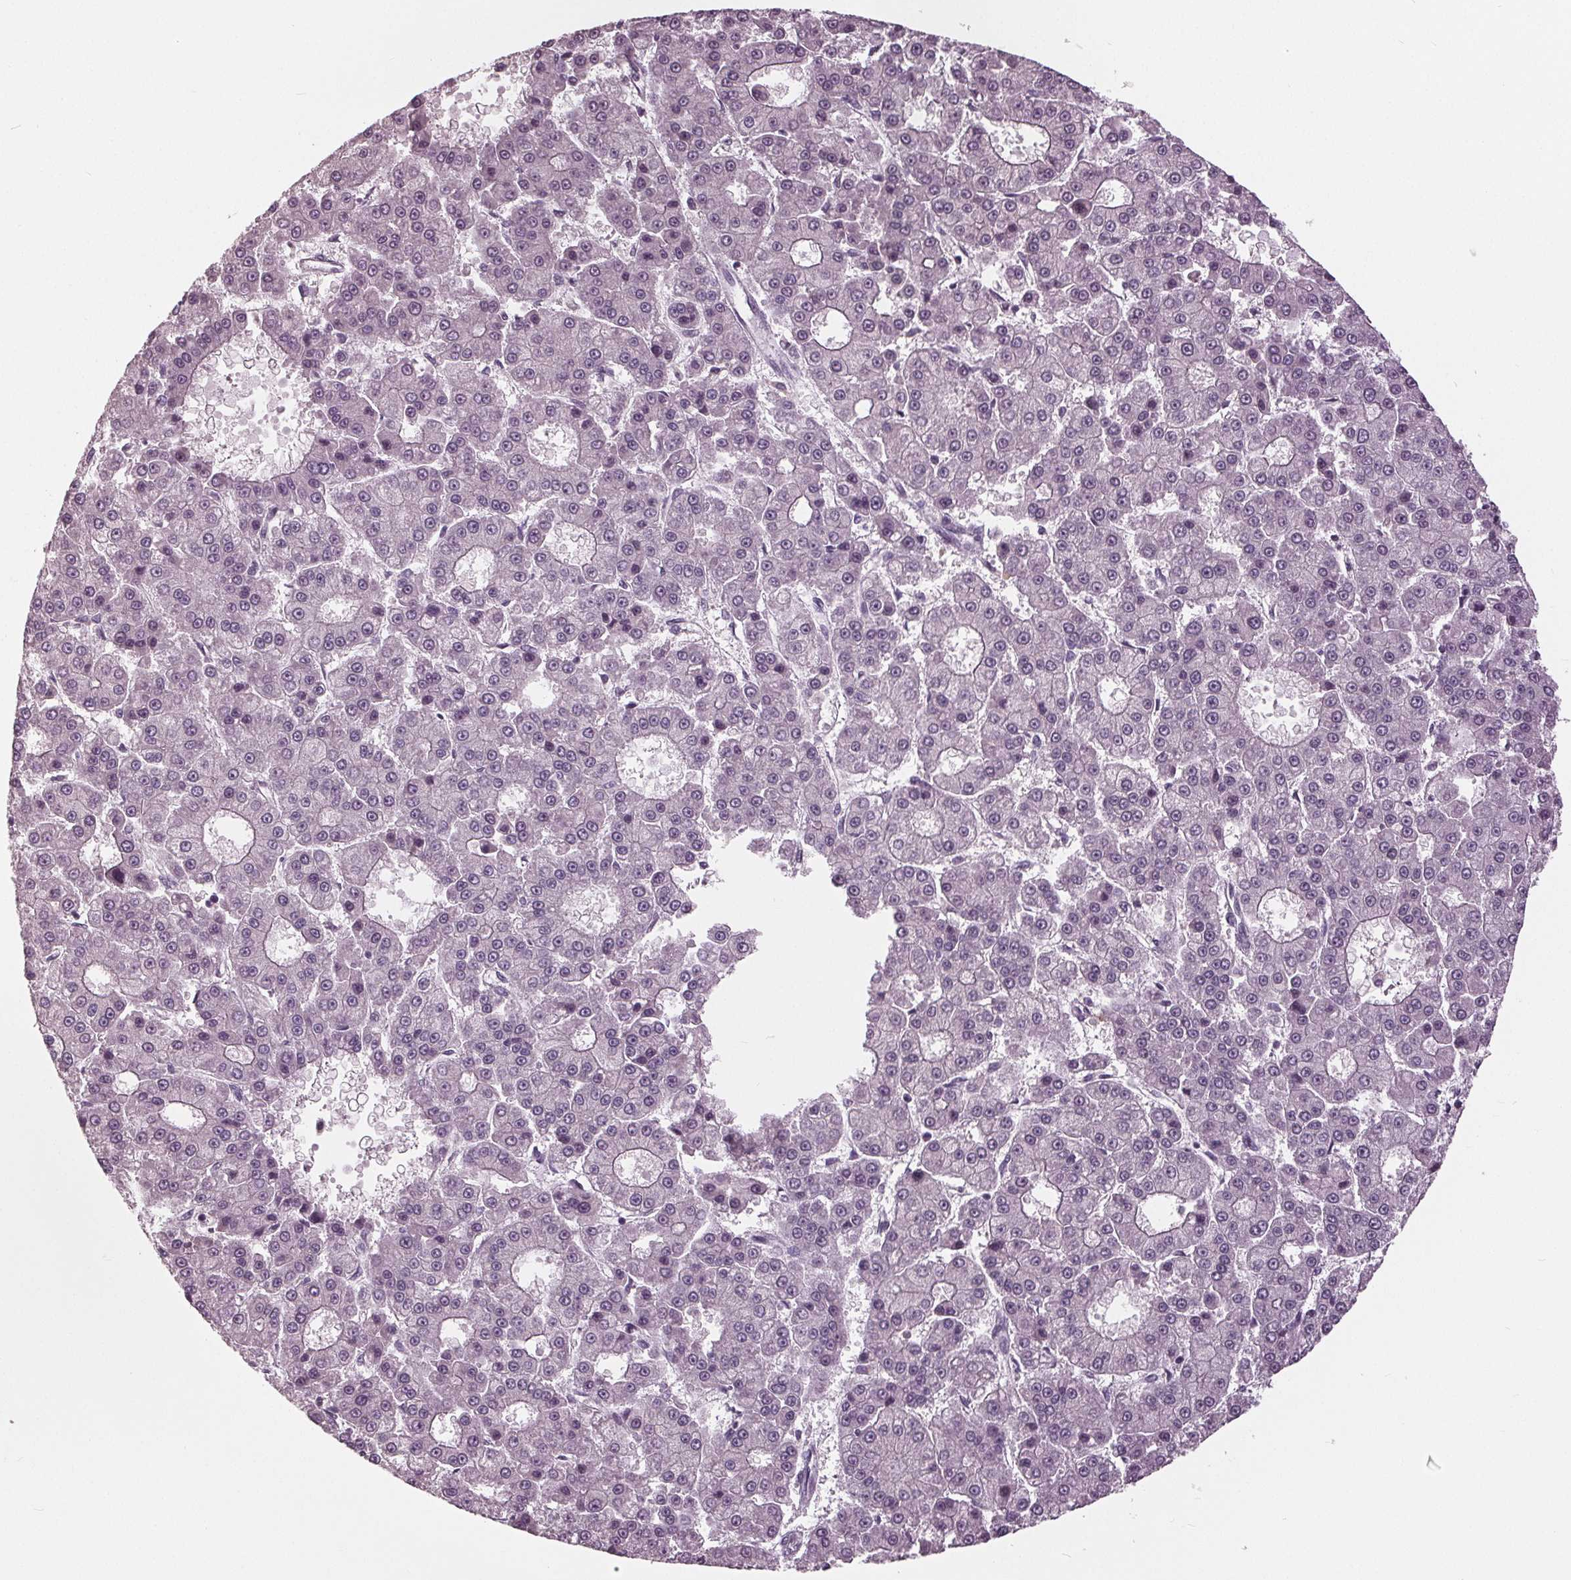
{"staining": {"intensity": "negative", "quantity": "none", "location": "none"}, "tissue": "liver cancer", "cell_type": "Tumor cells", "image_type": "cancer", "snomed": [{"axis": "morphology", "description": "Carcinoma, Hepatocellular, NOS"}, {"axis": "topography", "description": "Liver"}], "caption": "Image shows no protein positivity in tumor cells of liver hepatocellular carcinoma tissue.", "gene": "SIGLEC6", "patient": {"sex": "male", "age": 70}}